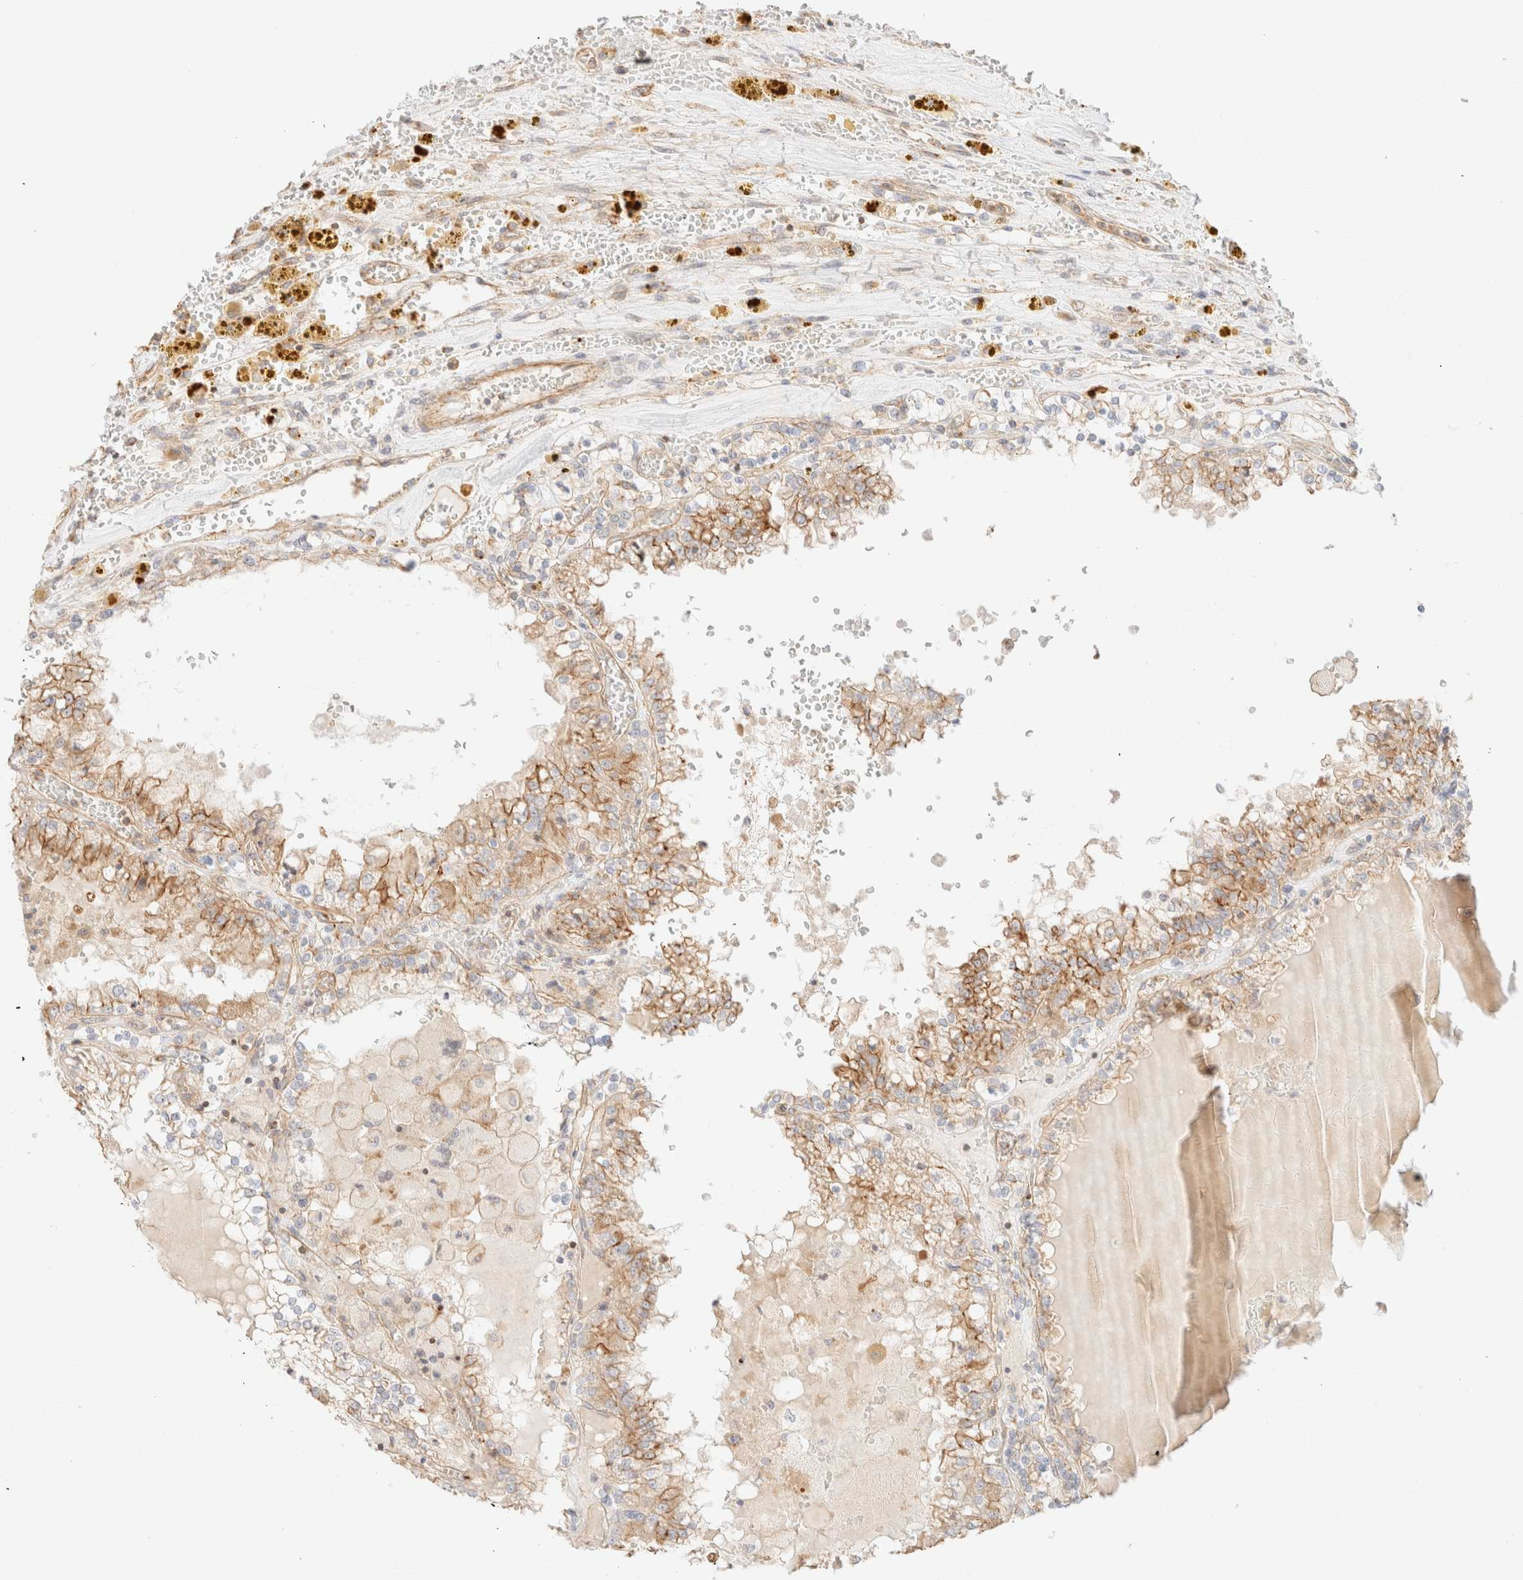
{"staining": {"intensity": "moderate", "quantity": ">75%", "location": "cytoplasmic/membranous"}, "tissue": "renal cancer", "cell_type": "Tumor cells", "image_type": "cancer", "snomed": [{"axis": "morphology", "description": "Adenocarcinoma, NOS"}, {"axis": "topography", "description": "Kidney"}], "caption": "Immunohistochemistry (IHC) of human renal cancer reveals medium levels of moderate cytoplasmic/membranous staining in approximately >75% of tumor cells. Ihc stains the protein in brown and the nuclei are stained blue.", "gene": "MYO10", "patient": {"sex": "female", "age": 56}}